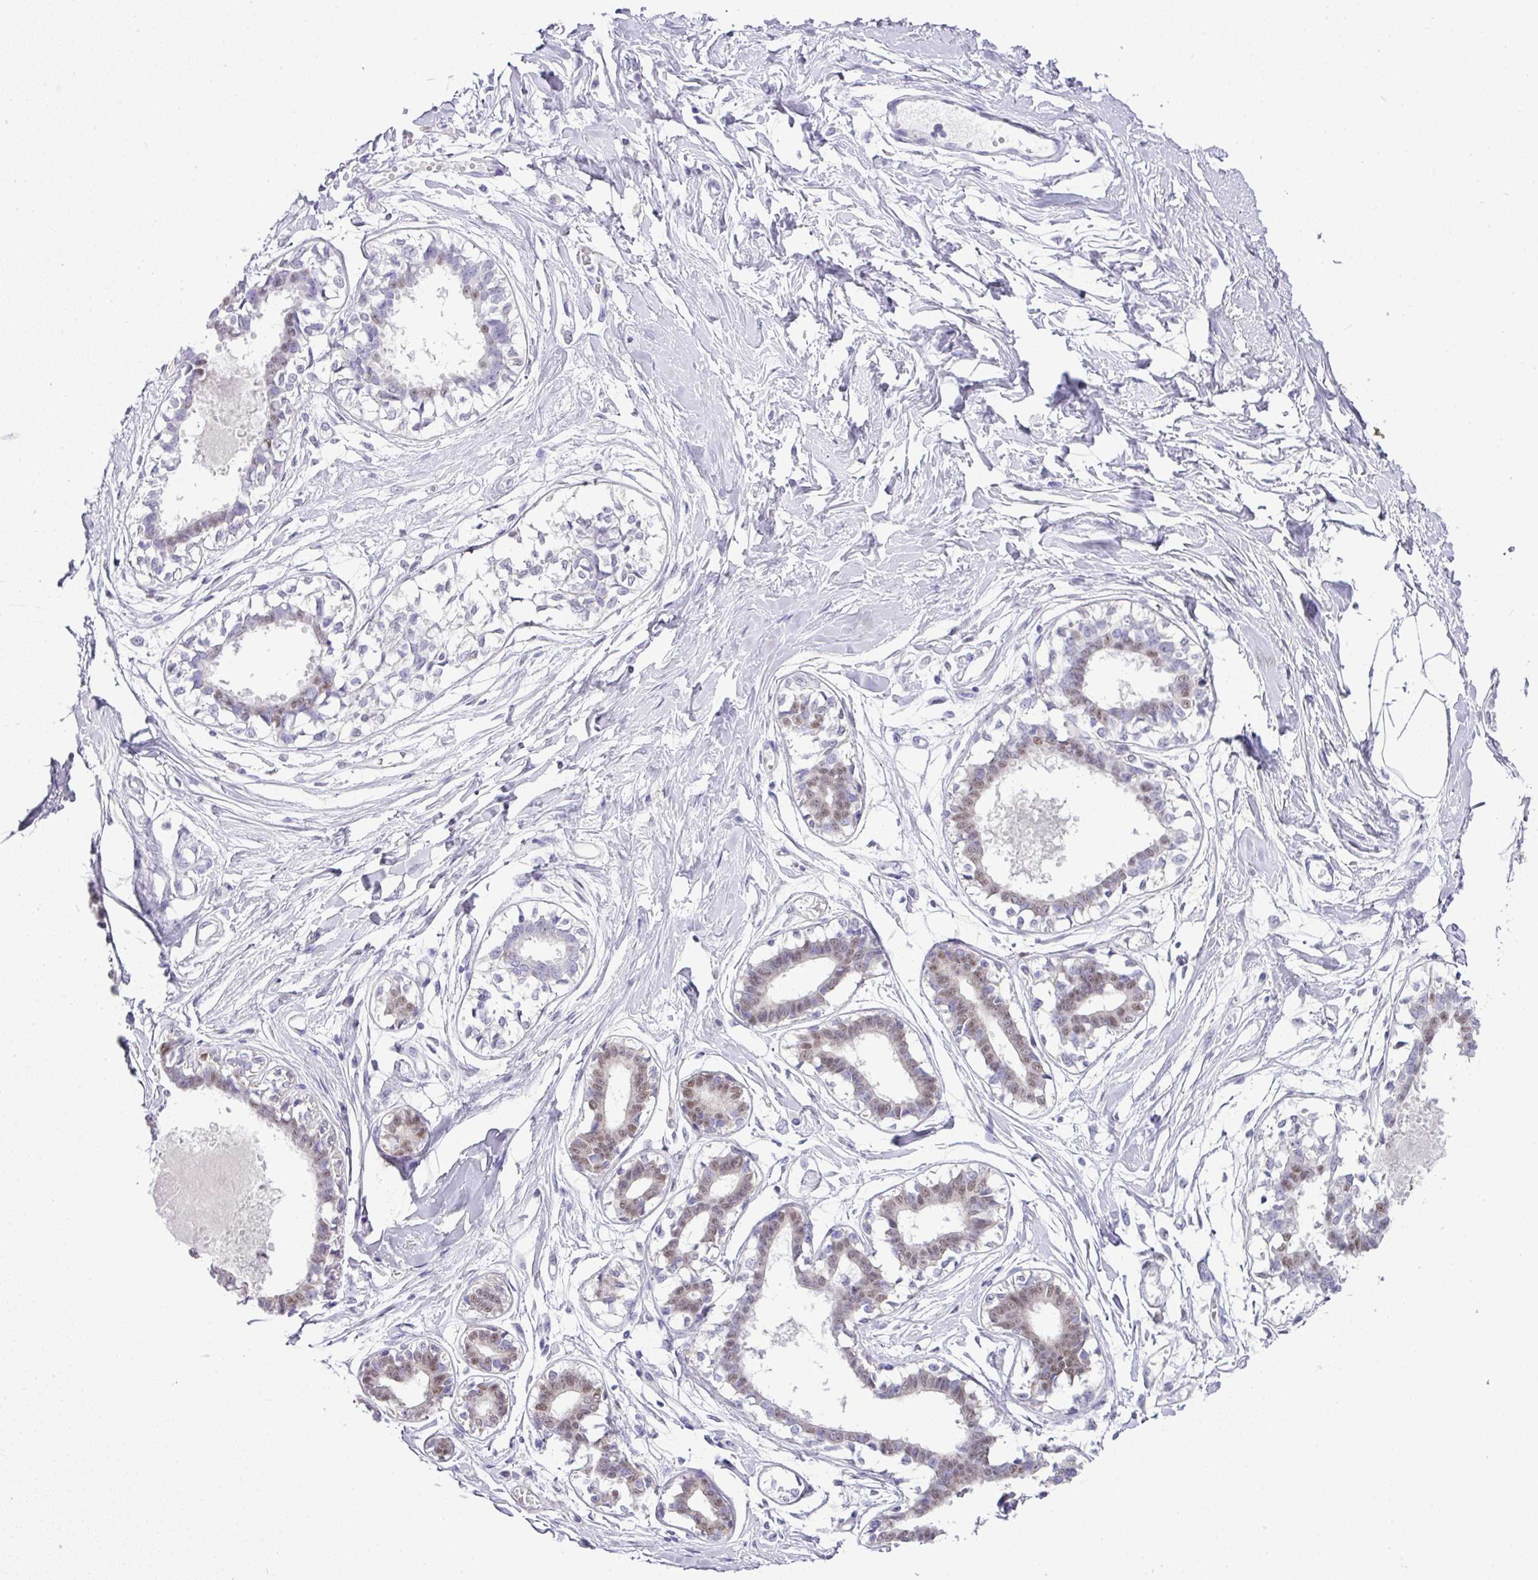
{"staining": {"intensity": "negative", "quantity": "none", "location": "none"}, "tissue": "breast", "cell_type": "Adipocytes", "image_type": "normal", "snomed": [{"axis": "morphology", "description": "Normal tissue, NOS"}, {"axis": "topography", "description": "Breast"}], "caption": "Immunohistochemistry of normal human breast displays no positivity in adipocytes. The staining was performed using DAB to visualize the protein expression in brown, while the nuclei were stained in blue with hematoxylin (Magnification: 20x).", "gene": "BCL11A", "patient": {"sex": "female", "age": 45}}